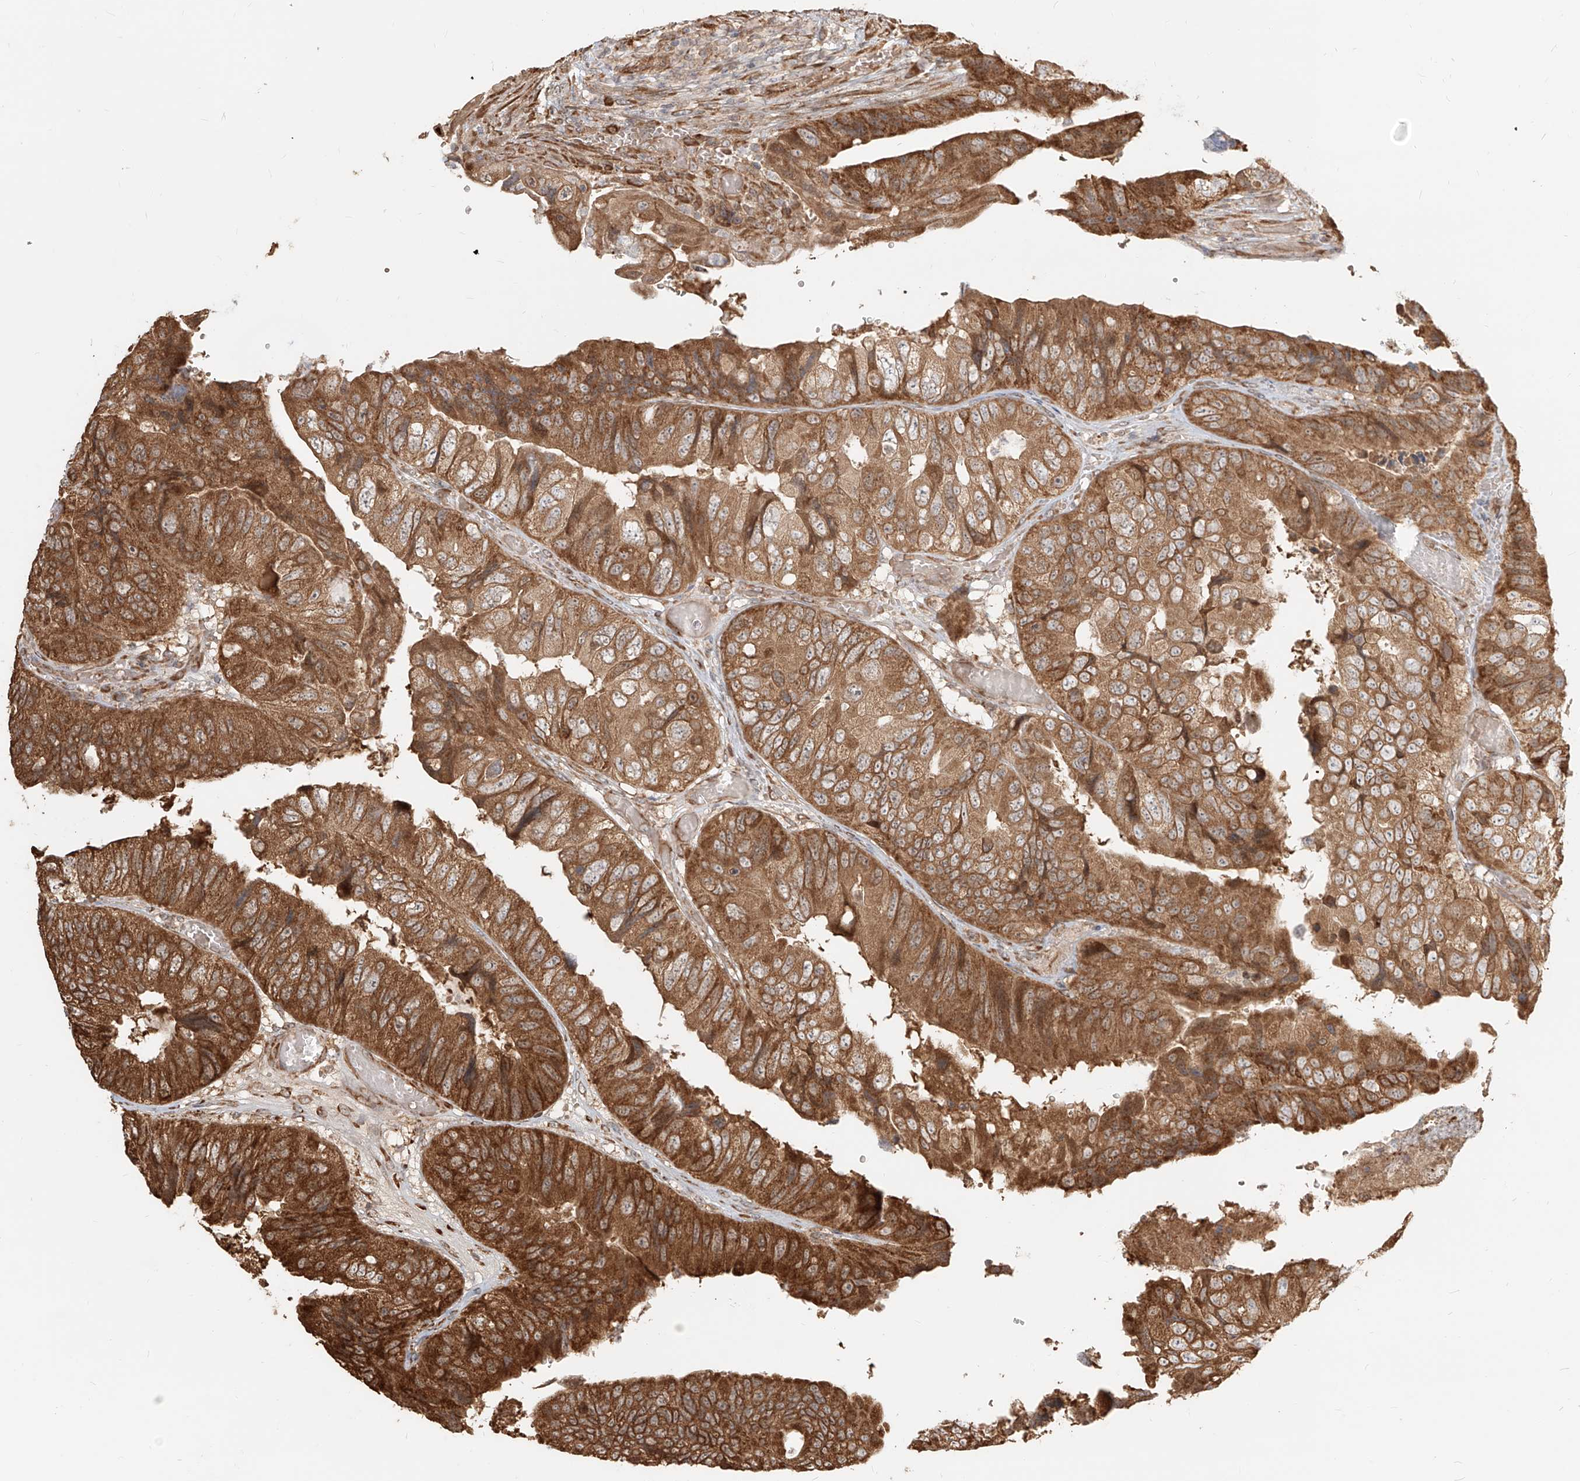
{"staining": {"intensity": "moderate", "quantity": ">75%", "location": "cytoplasmic/membranous"}, "tissue": "colorectal cancer", "cell_type": "Tumor cells", "image_type": "cancer", "snomed": [{"axis": "morphology", "description": "Adenocarcinoma, NOS"}, {"axis": "topography", "description": "Rectum"}], "caption": "This is an image of immunohistochemistry (IHC) staining of colorectal adenocarcinoma, which shows moderate expression in the cytoplasmic/membranous of tumor cells.", "gene": "UBE2K", "patient": {"sex": "male", "age": 63}}